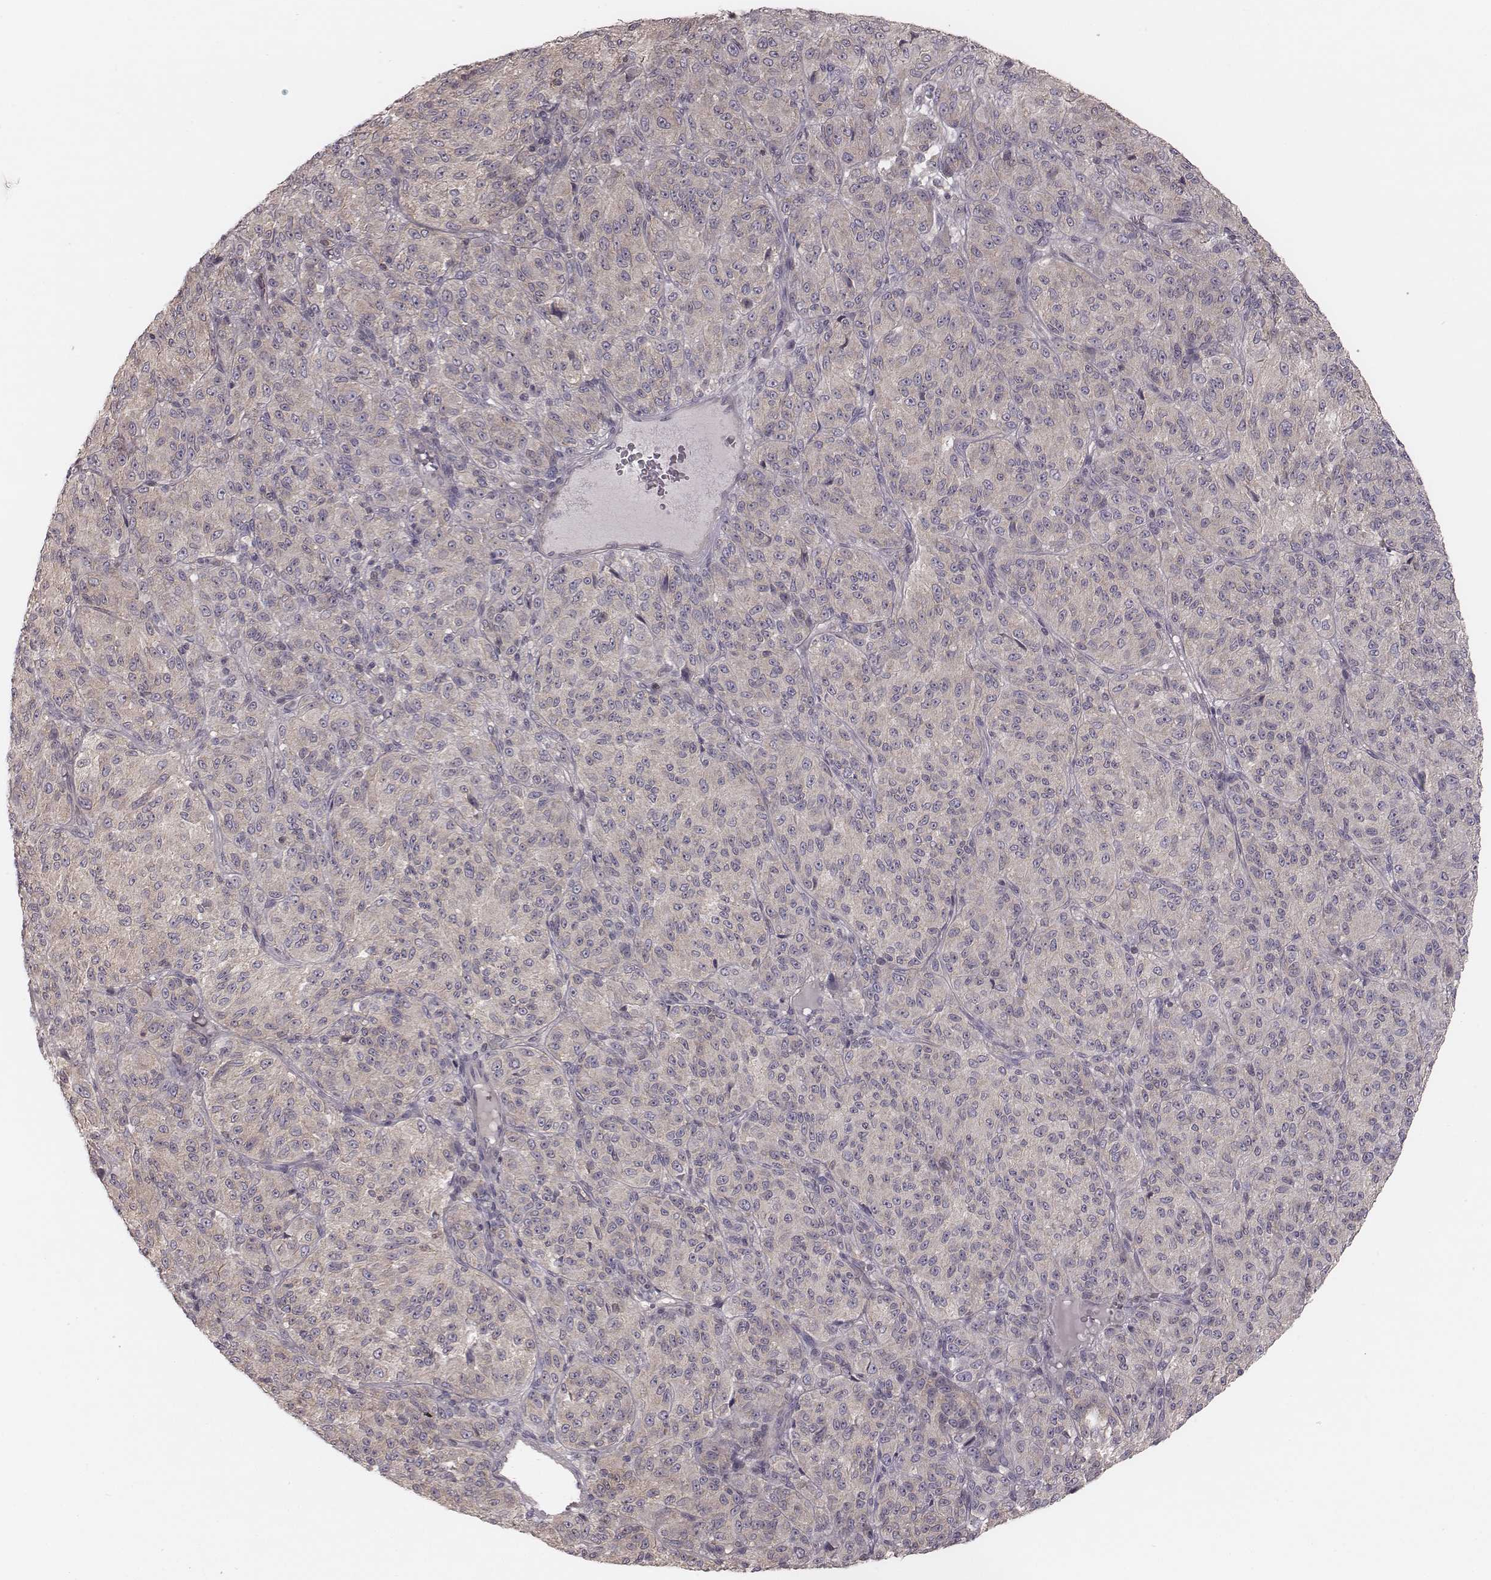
{"staining": {"intensity": "weak", "quantity": "<25%", "location": "cytoplasmic/membranous"}, "tissue": "melanoma", "cell_type": "Tumor cells", "image_type": "cancer", "snomed": [{"axis": "morphology", "description": "Malignant melanoma, Metastatic site"}, {"axis": "topography", "description": "Brain"}], "caption": "Melanoma stained for a protein using IHC shows no positivity tumor cells.", "gene": "TDRD5", "patient": {"sex": "female", "age": 56}}